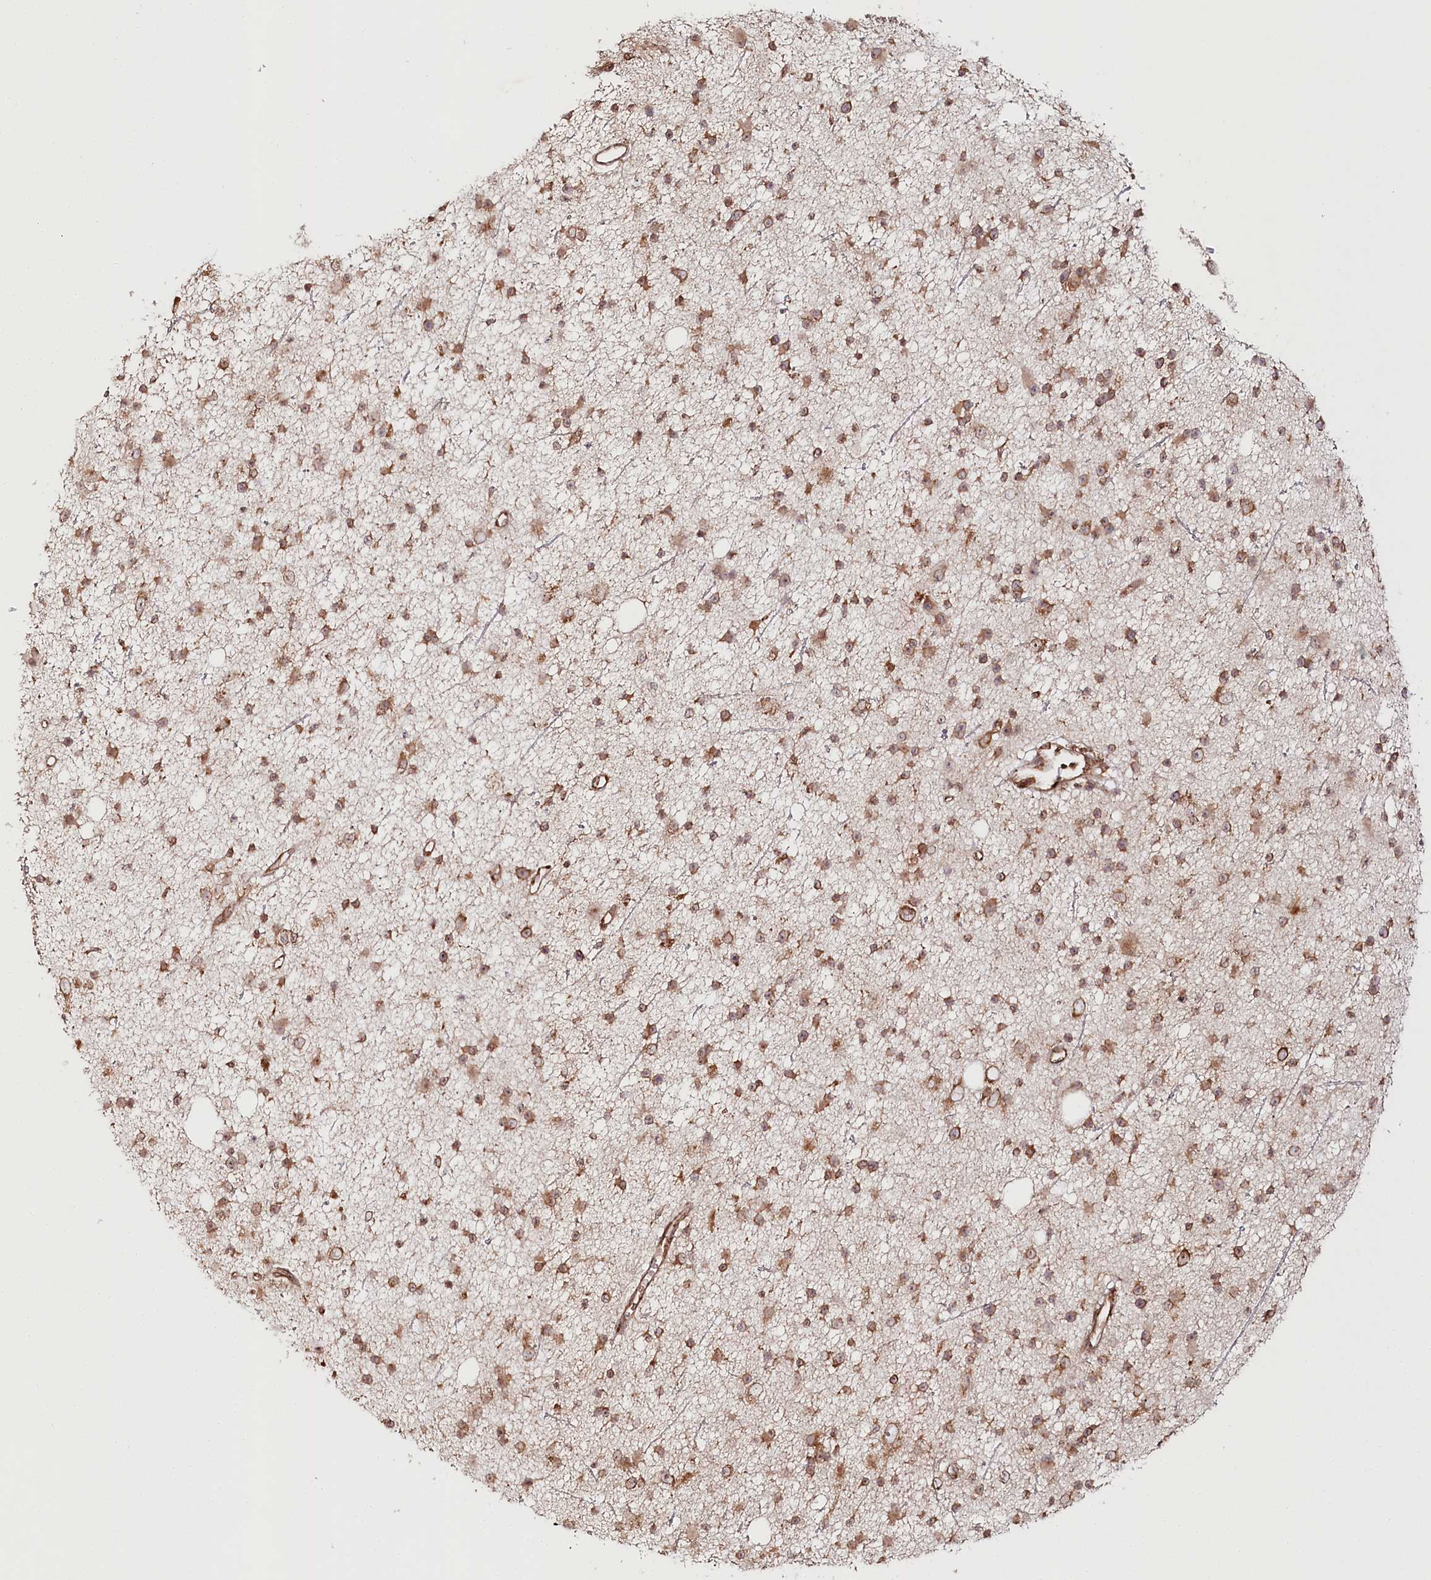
{"staining": {"intensity": "moderate", "quantity": ">75%", "location": "cytoplasmic/membranous"}, "tissue": "glioma", "cell_type": "Tumor cells", "image_type": "cancer", "snomed": [{"axis": "morphology", "description": "Glioma, malignant, Low grade"}, {"axis": "topography", "description": "Cerebral cortex"}], "caption": "This is a micrograph of IHC staining of malignant glioma (low-grade), which shows moderate expression in the cytoplasmic/membranous of tumor cells.", "gene": "OTUD4", "patient": {"sex": "female", "age": 39}}